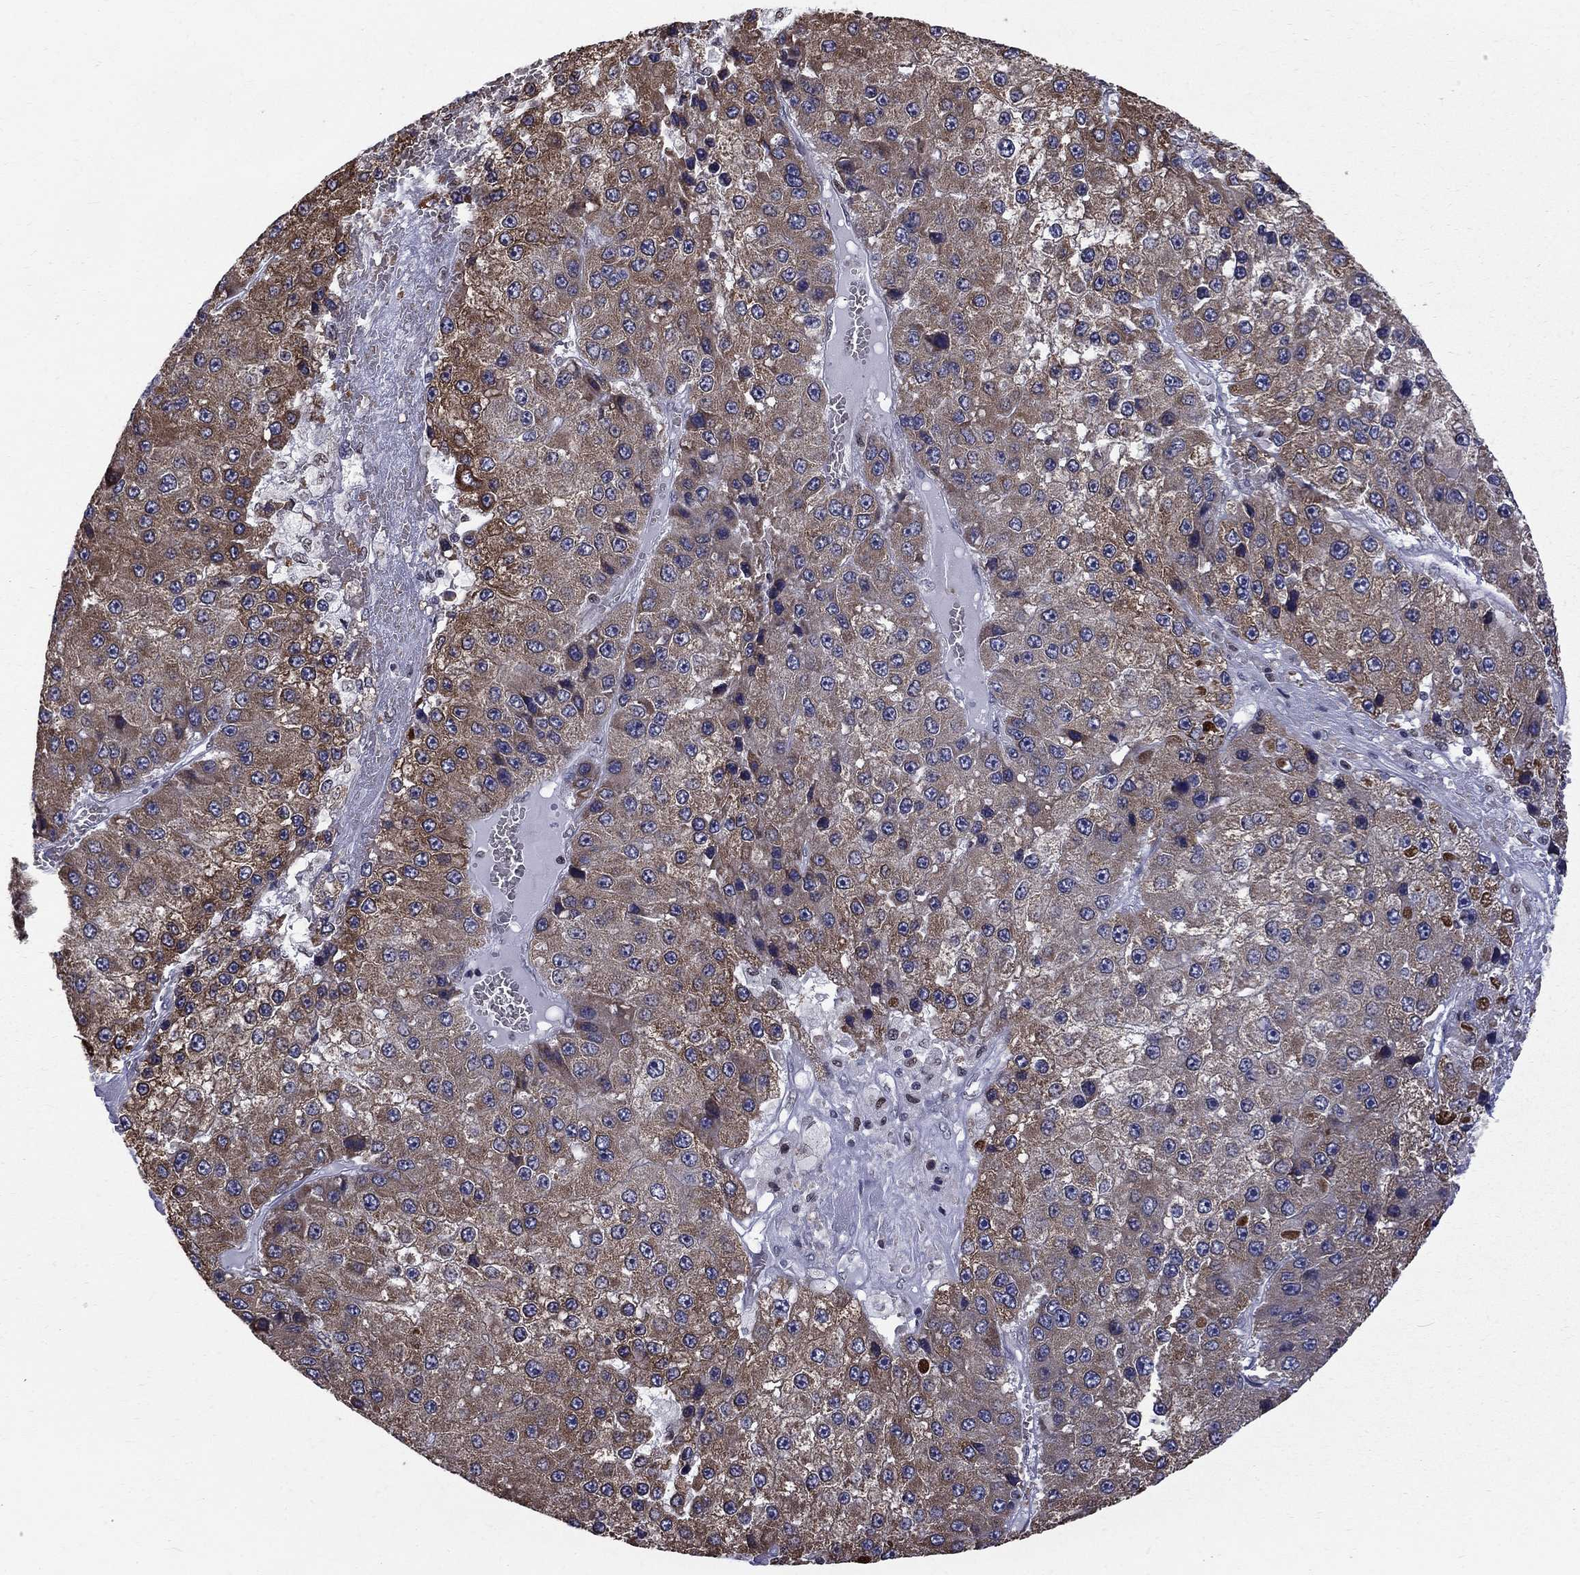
{"staining": {"intensity": "moderate", "quantity": "25%-75%", "location": "cytoplasmic/membranous"}, "tissue": "liver cancer", "cell_type": "Tumor cells", "image_type": "cancer", "snomed": [{"axis": "morphology", "description": "Carcinoma, Hepatocellular, NOS"}, {"axis": "topography", "description": "Liver"}], "caption": "An immunohistochemistry micrograph of tumor tissue is shown. Protein staining in brown shows moderate cytoplasmic/membranous positivity in liver cancer (hepatocellular carcinoma) within tumor cells.", "gene": "HSPB2", "patient": {"sex": "female", "age": 73}}